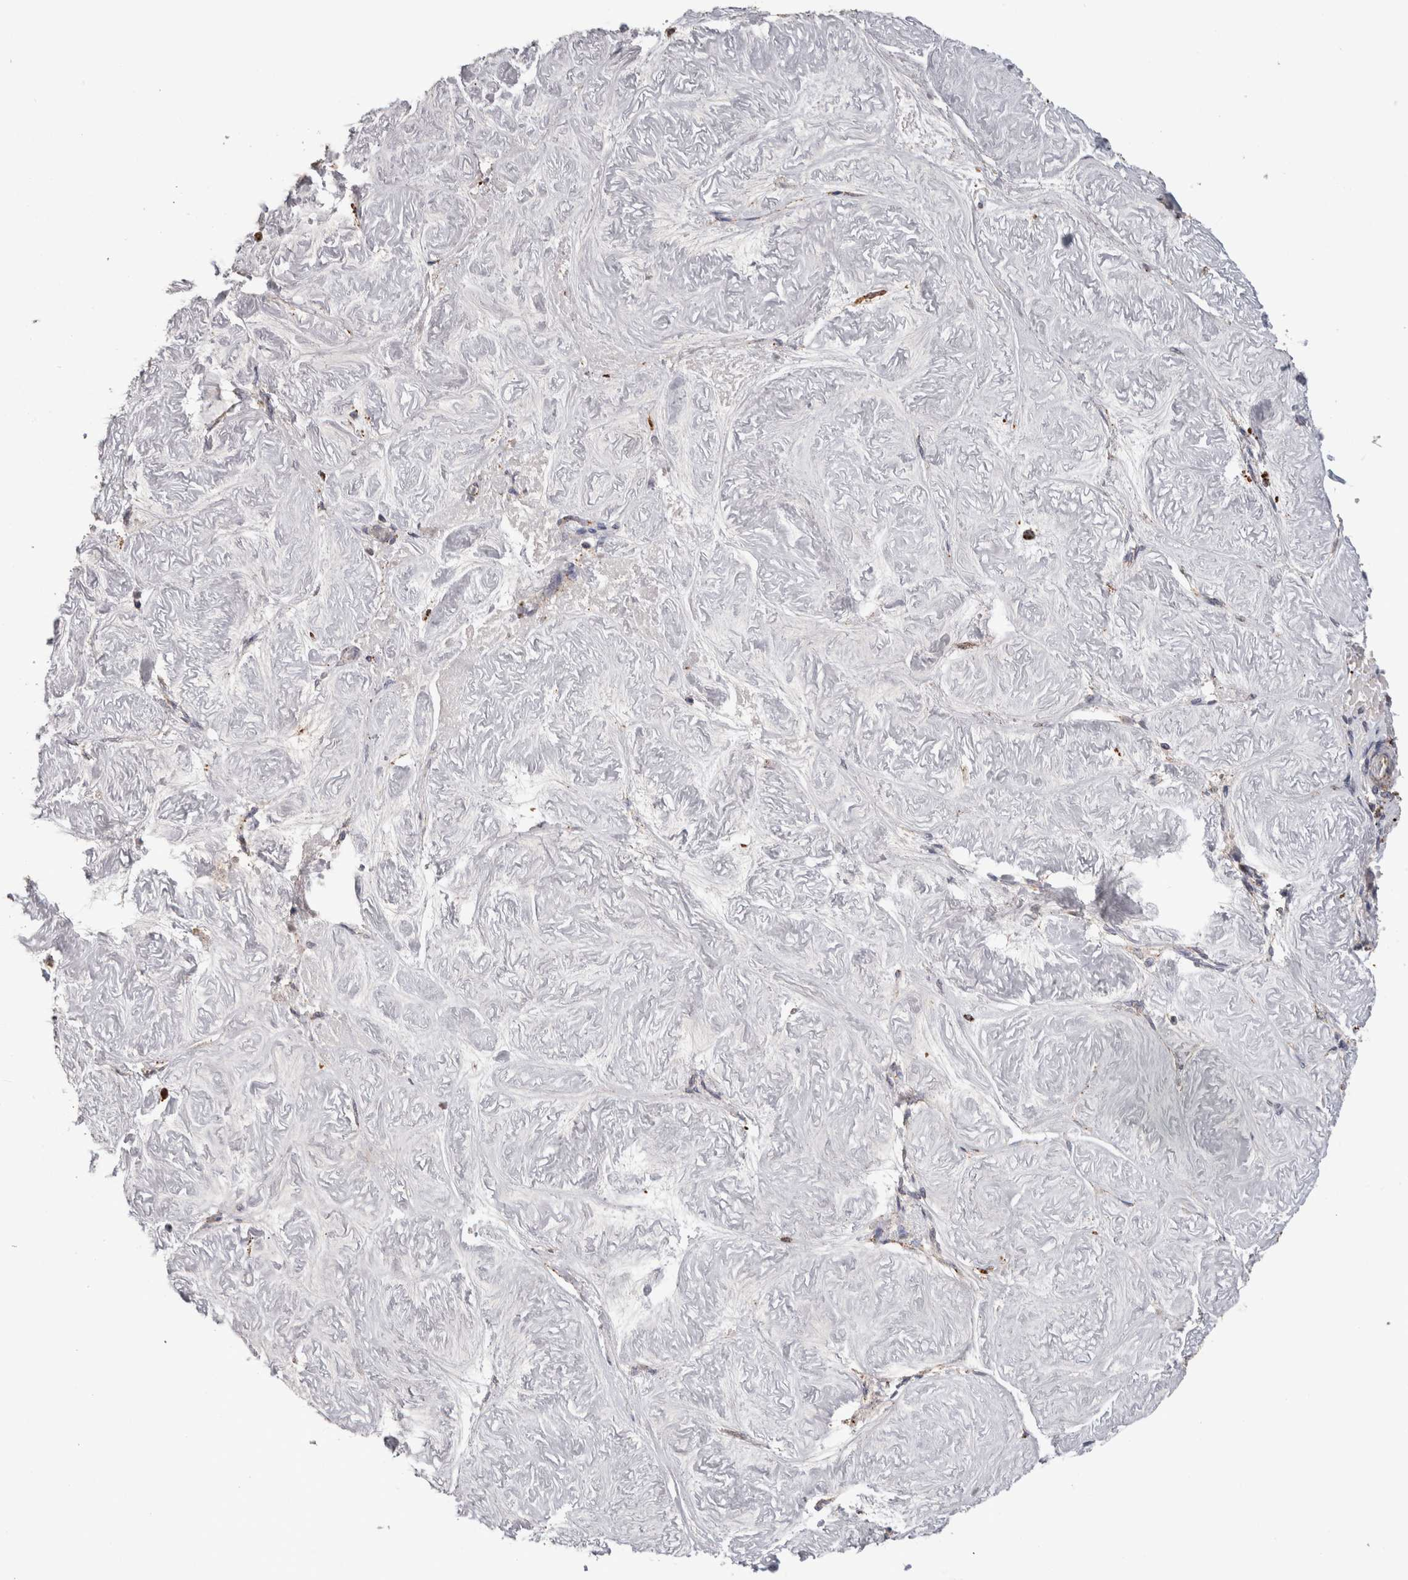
{"staining": {"intensity": "negative", "quantity": "none", "location": "none"}, "tissue": "adipose tissue", "cell_type": "Adipocytes", "image_type": "normal", "snomed": [{"axis": "morphology", "description": "Normal tissue, NOS"}, {"axis": "topography", "description": "Vascular tissue"}, {"axis": "topography", "description": "Fallopian tube"}, {"axis": "topography", "description": "Ovary"}], "caption": "Immunohistochemistry histopathology image of unremarkable adipose tissue stained for a protein (brown), which demonstrates no staining in adipocytes. The staining is performed using DAB (3,3'-diaminobenzidine) brown chromogen with nuclei counter-stained in using hematoxylin.", "gene": "CTSZ", "patient": {"sex": "female", "age": 67}}